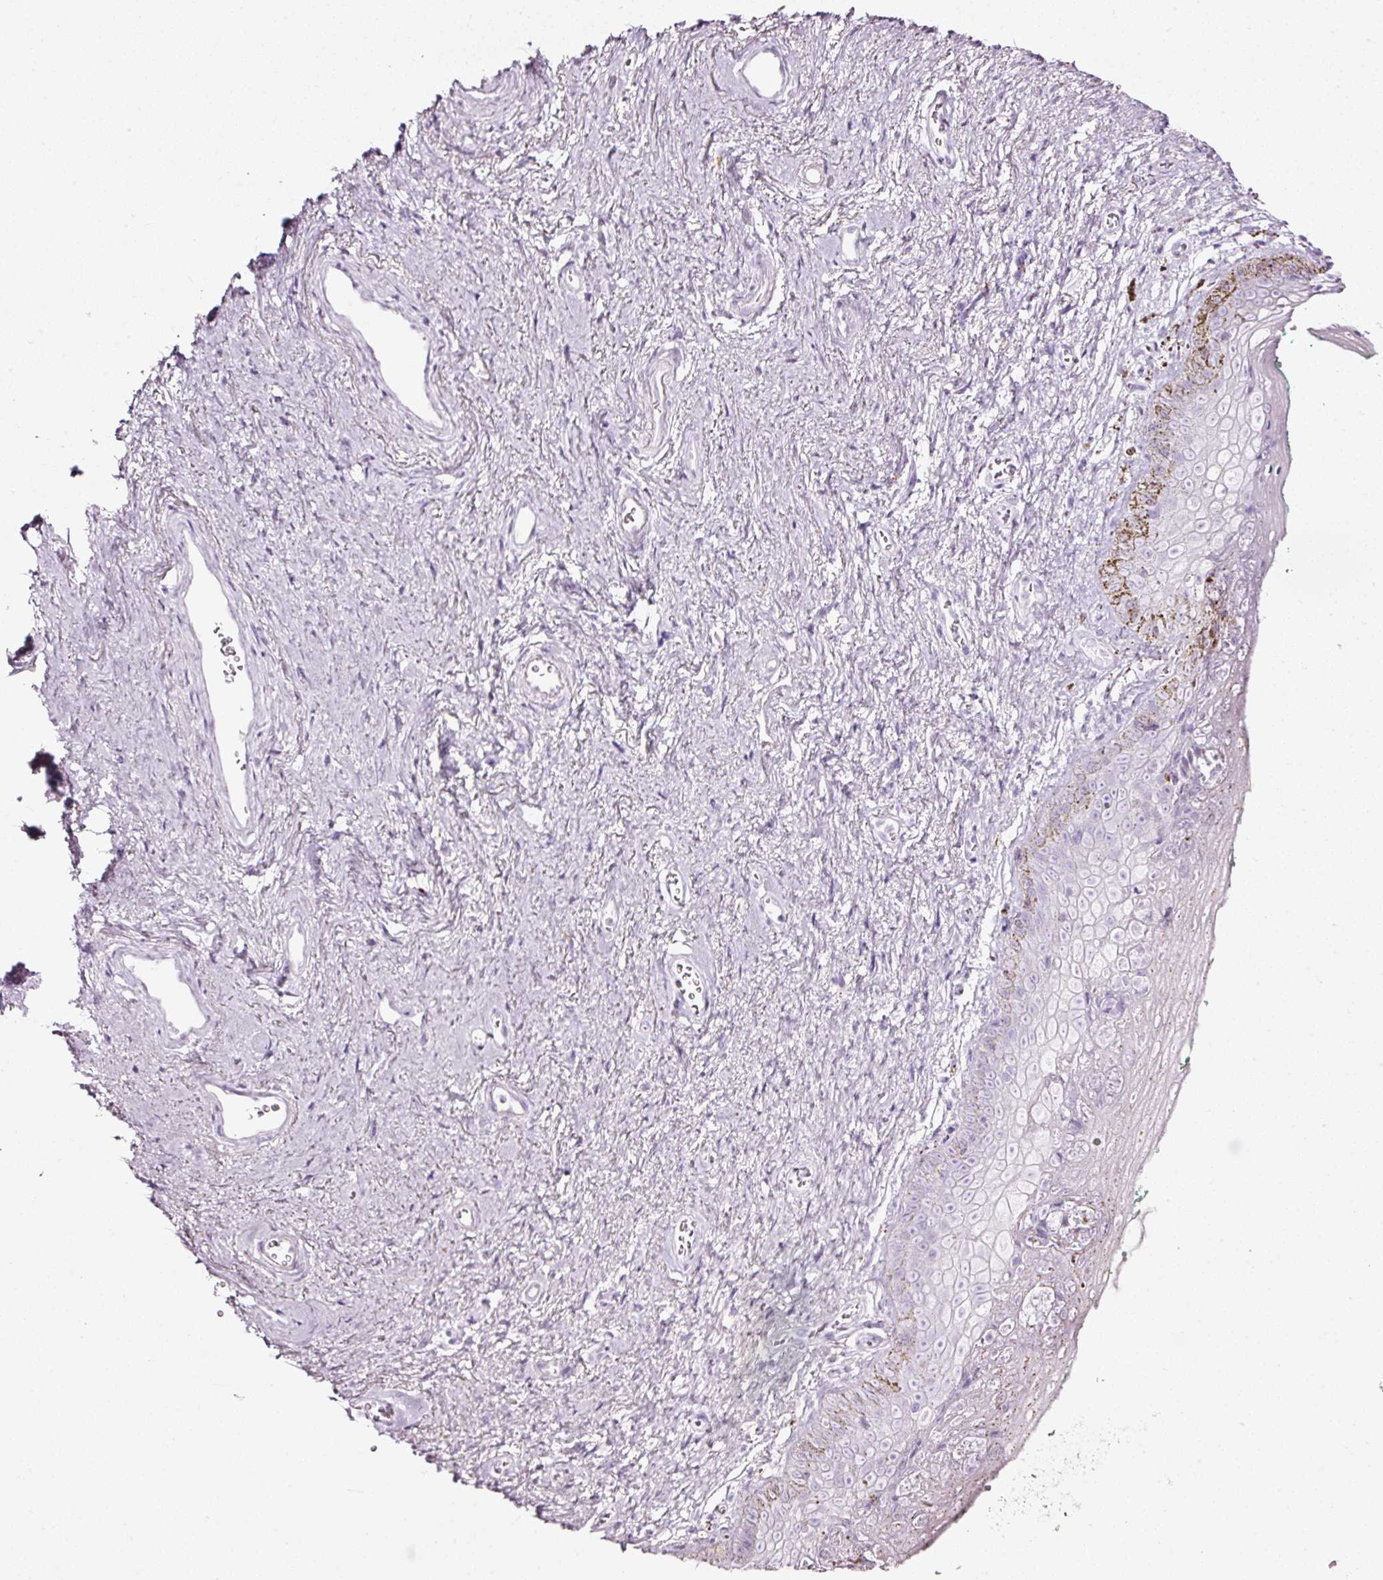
{"staining": {"intensity": "moderate", "quantity": "<25%", "location": "cytoplasmic/membranous"}, "tissue": "vagina", "cell_type": "Squamous epithelial cells", "image_type": "normal", "snomed": [{"axis": "morphology", "description": "Normal tissue, NOS"}, {"axis": "topography", "description": "Vulva"}, {"axis": "topography", "description": "Vagina"}, {"axis": "topography", "description": "Peripheral nerve tissue"}], "caption": "Vagina was stained to show a protein in brown. There is low levels of moderate cytoplasmic/membranous staining in about <25% of squamous epithelial cells.", "gene": "SDF4", "patient": {"sex": "female", "age": 66}}